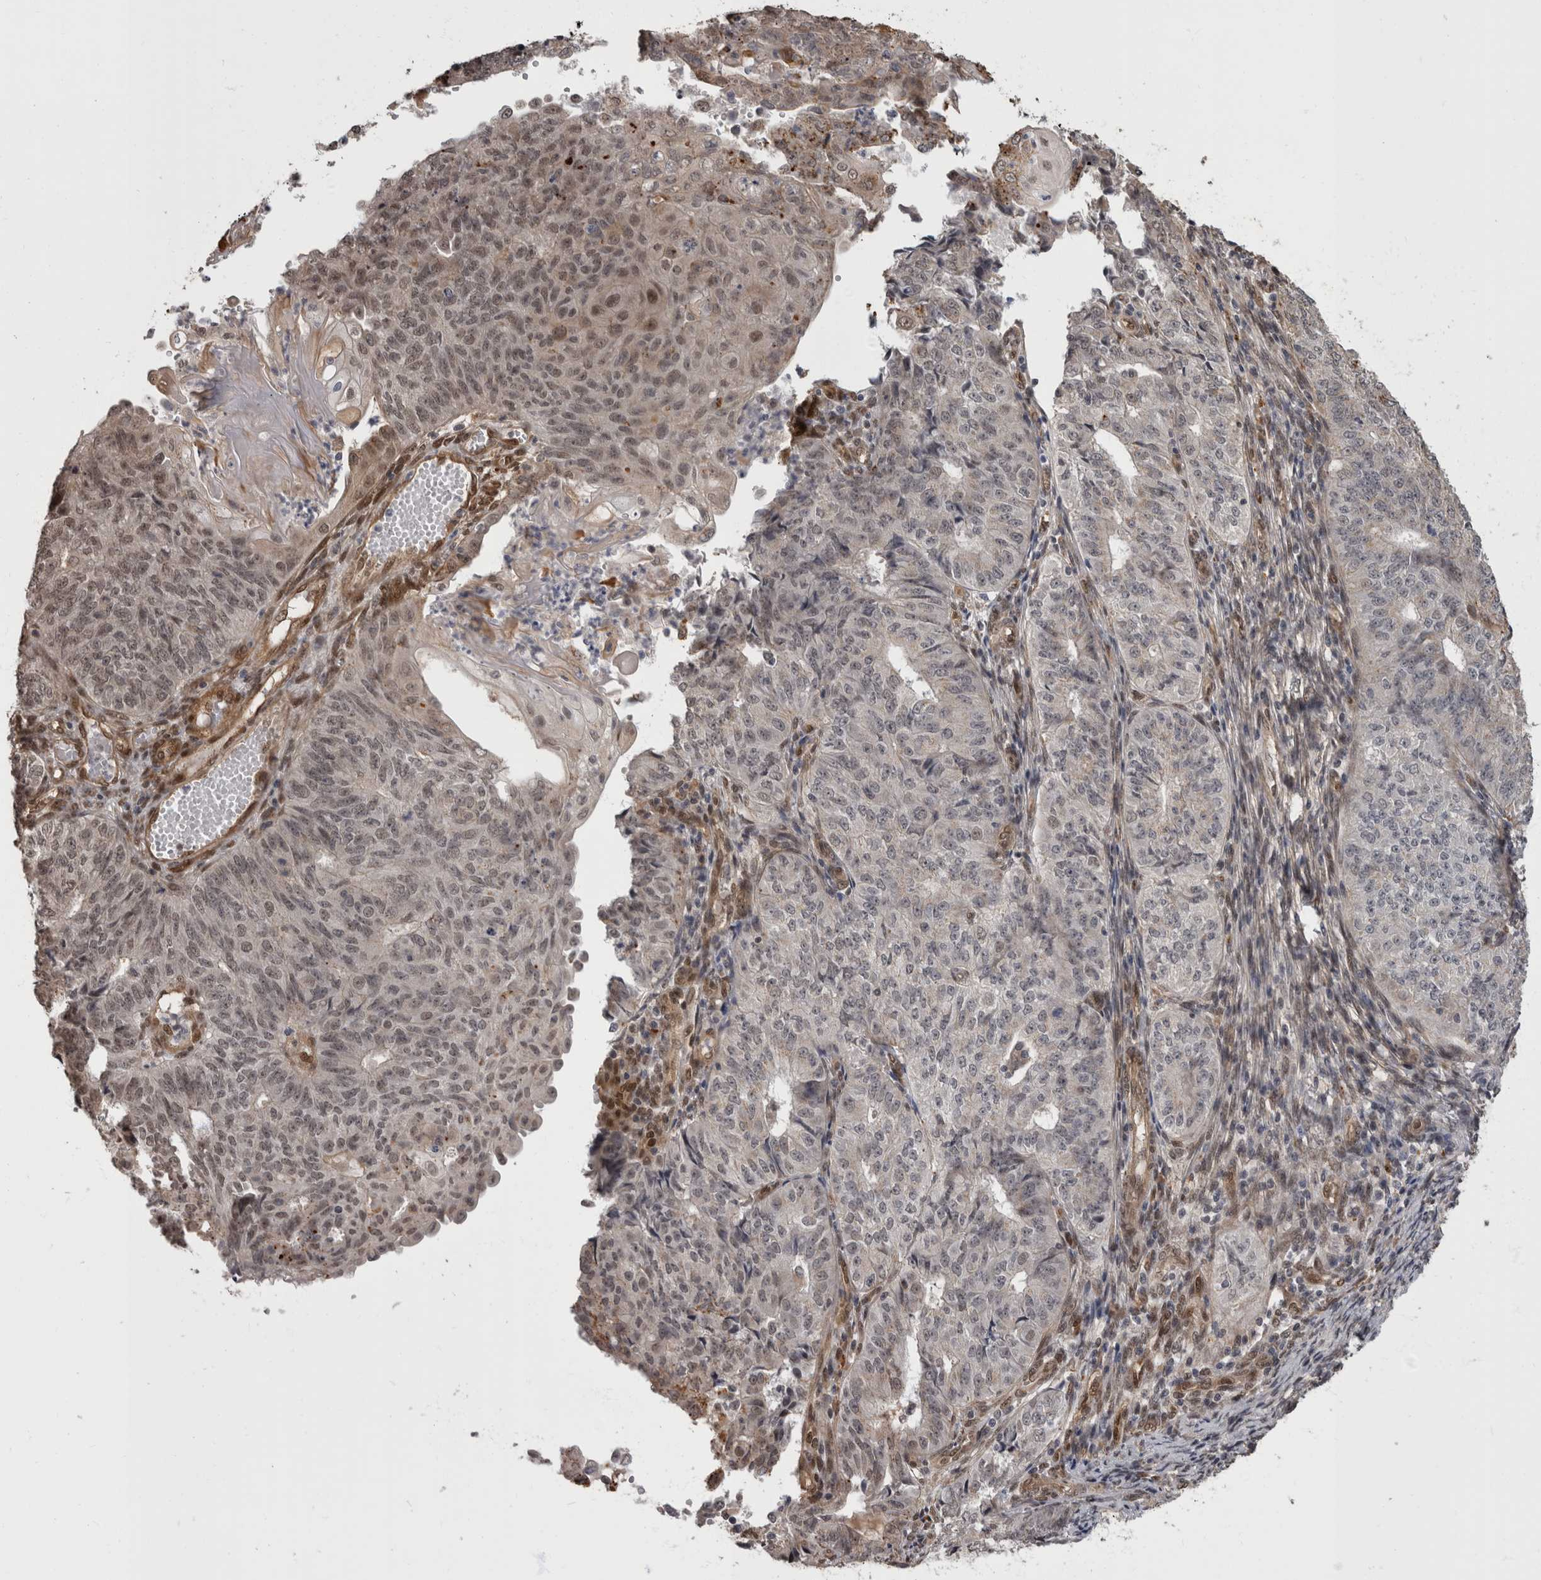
{"staining": {"intensity": "weak", "quantity": "<25%", "location": "nuclear"}, "tissue": "endometrial cancer", "cell_type": "Tumor cells", "image_type": "cancer", "snomed": [{"axis": "morphology", "description": "Adenocarcinoma, NOS"}, {"axis": "topography", "description": "Endometrium"}], "caption": "The image exhibits no significant expression in tumor cells of endometrial cancer.", "gene": "AKT3", "patient": {"sex": "female", "age": 32}}